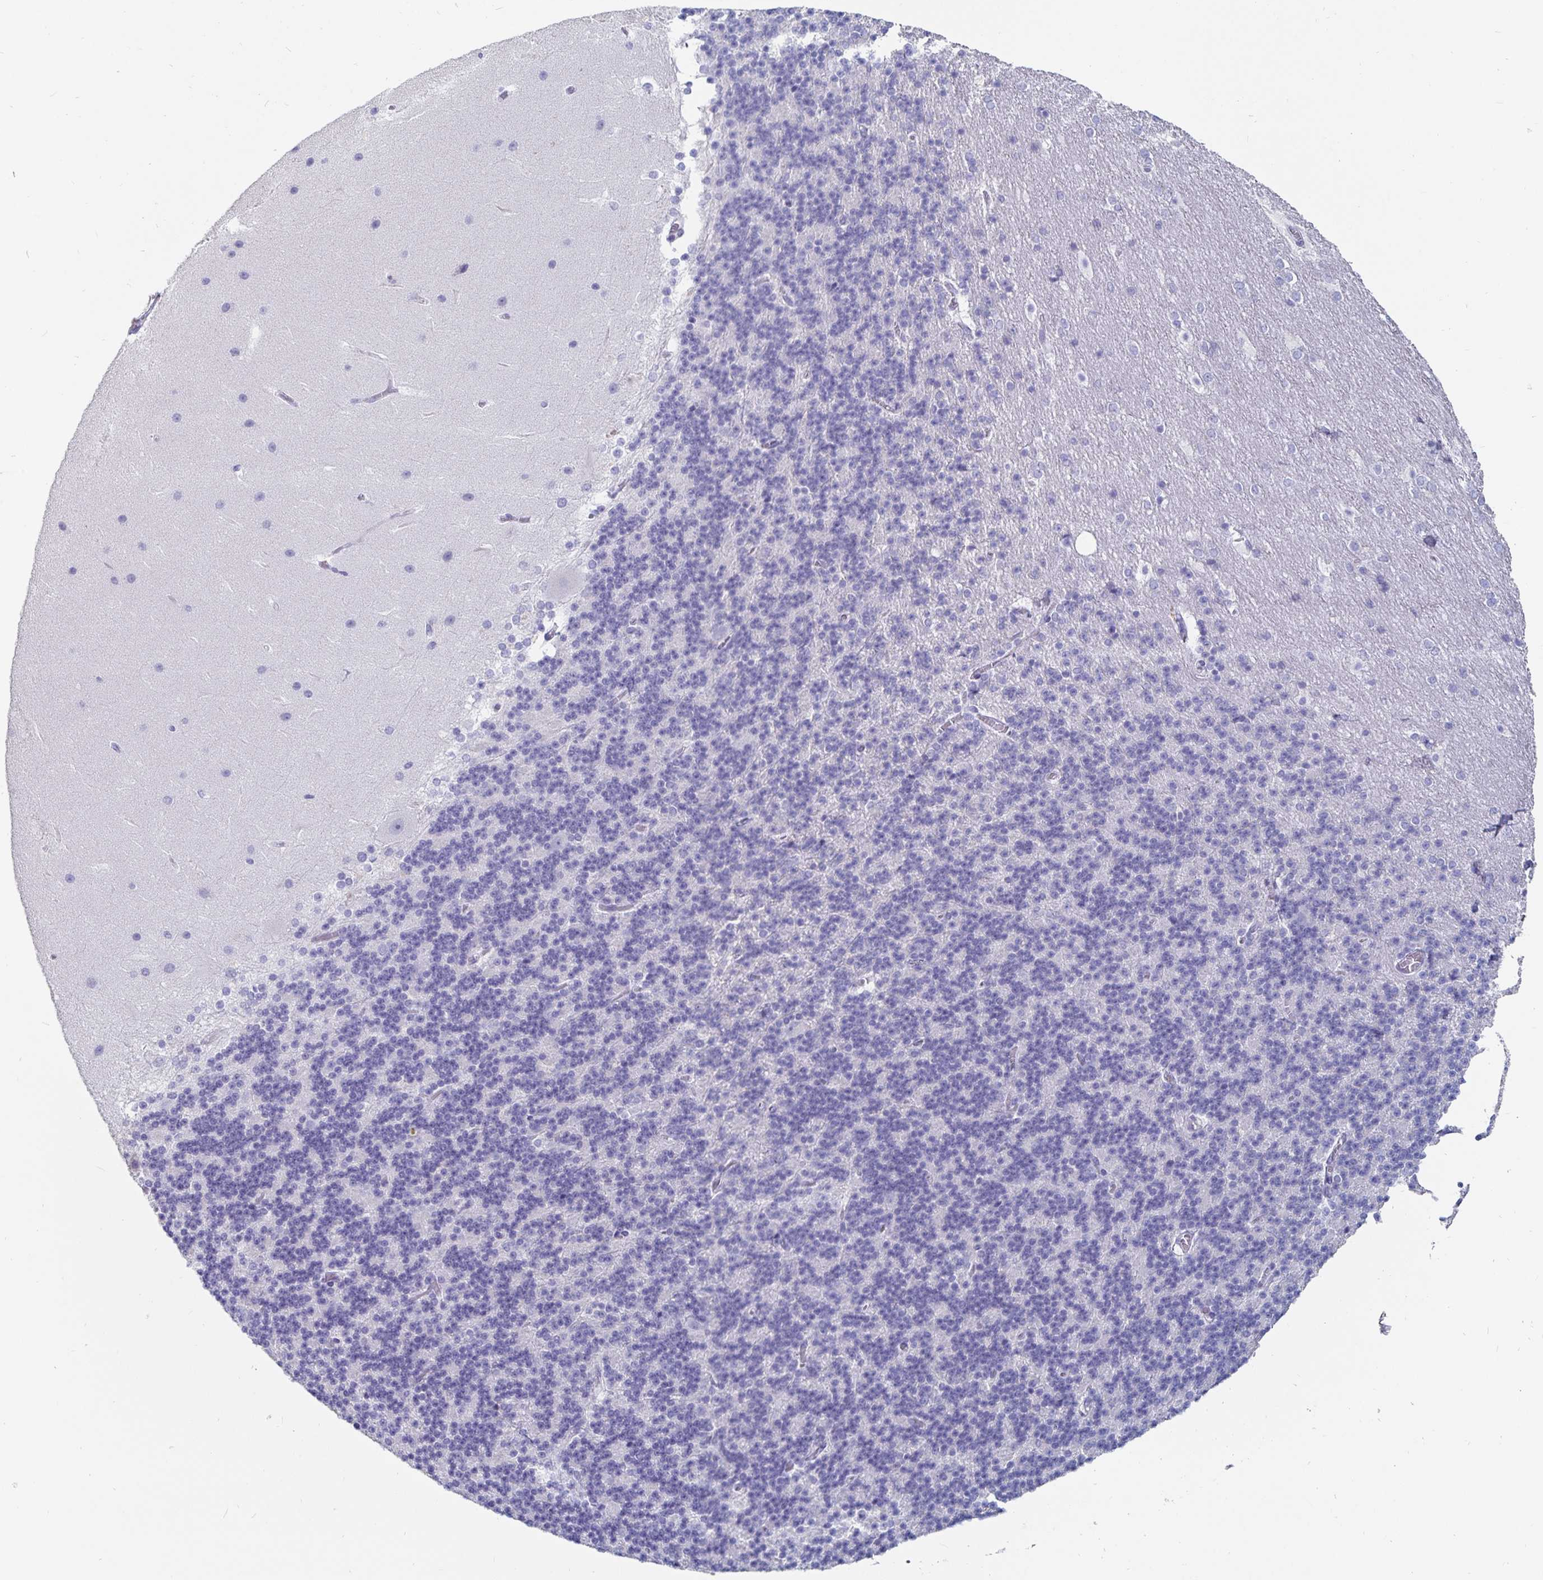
{"staining": {"intensity": "negative", "quantity": "none", "location": "none"}, "tissue": "cerebellum", "cell_type": "Cells in granular layer", "image_type": "normal", "snomed": [{"axis": "morphology", "description": "Normal tissue, NOS"}, {"axis": "topography", "description": "Cerebellum"}], "caption": "Protein analysis of normal cerebellum reveals no significant staining in cells in granular layer. (DAB (3,3'-diaminobenzidine) IHC with hematoxylin counter stain).", "gene": "CFAP69", "patient": {"sex": "female", "age": 19}}